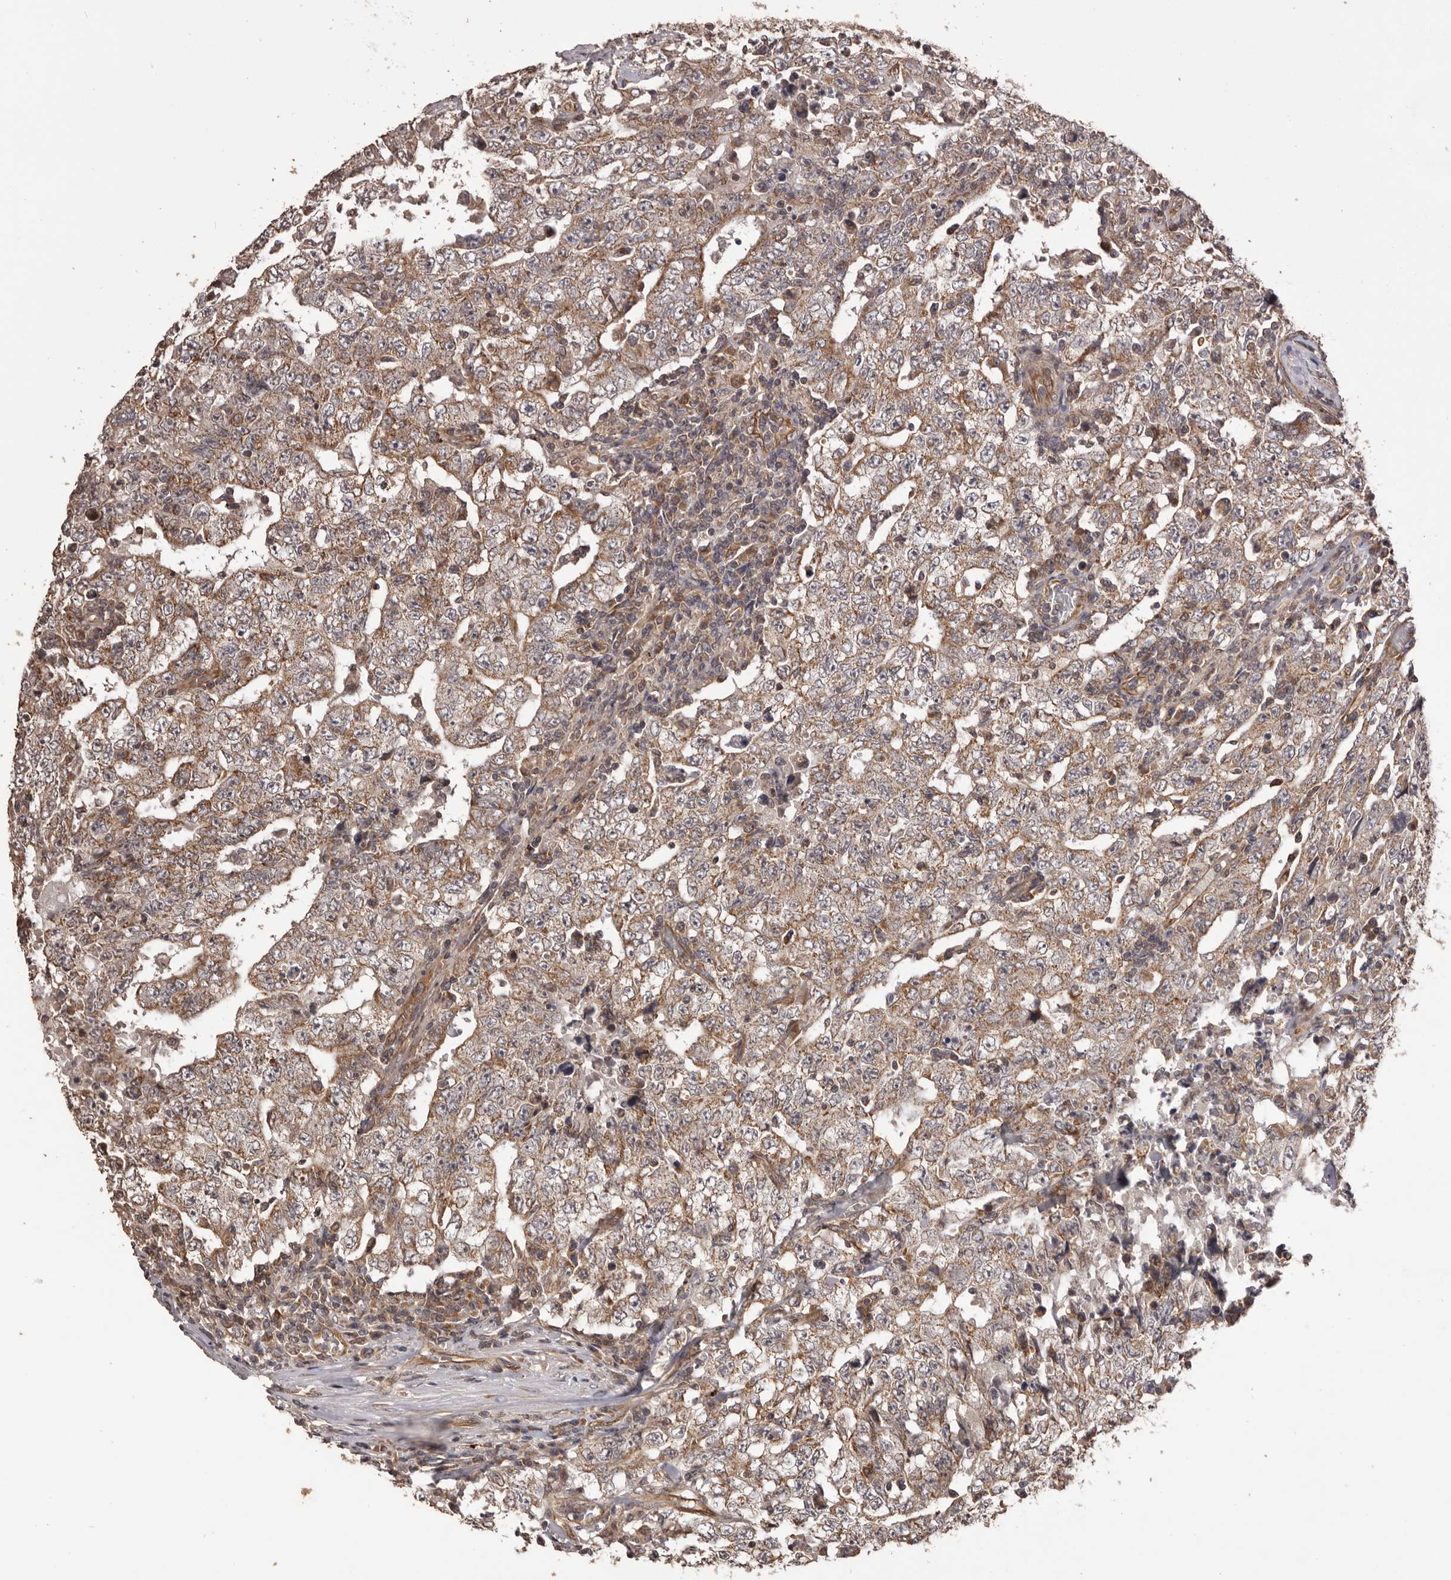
{"staining": {"intensity": "moderate", "quantity": ">75%", "location": "cytoplasmic/membranous"}, "tissue": "testis cancer", "cell_type": "Tumor cells", "image_type": "cancer", "snomed": [{"axis": "morphology", "description": "Carcinoma, Embryonal, NOS"}, {"axis": "topography", "description": "Testis"}], "caption": "Immunohistochemical staining of human testis cancer (embryonal carcinoma) demonstrates medium levels of moderate cytoplasmic/membranous expression in approximately >75% of tumor cells. Nuclei are stained in blue.", "gene": "QRSL1", "patient": {"sex": "male", "age": 26}}